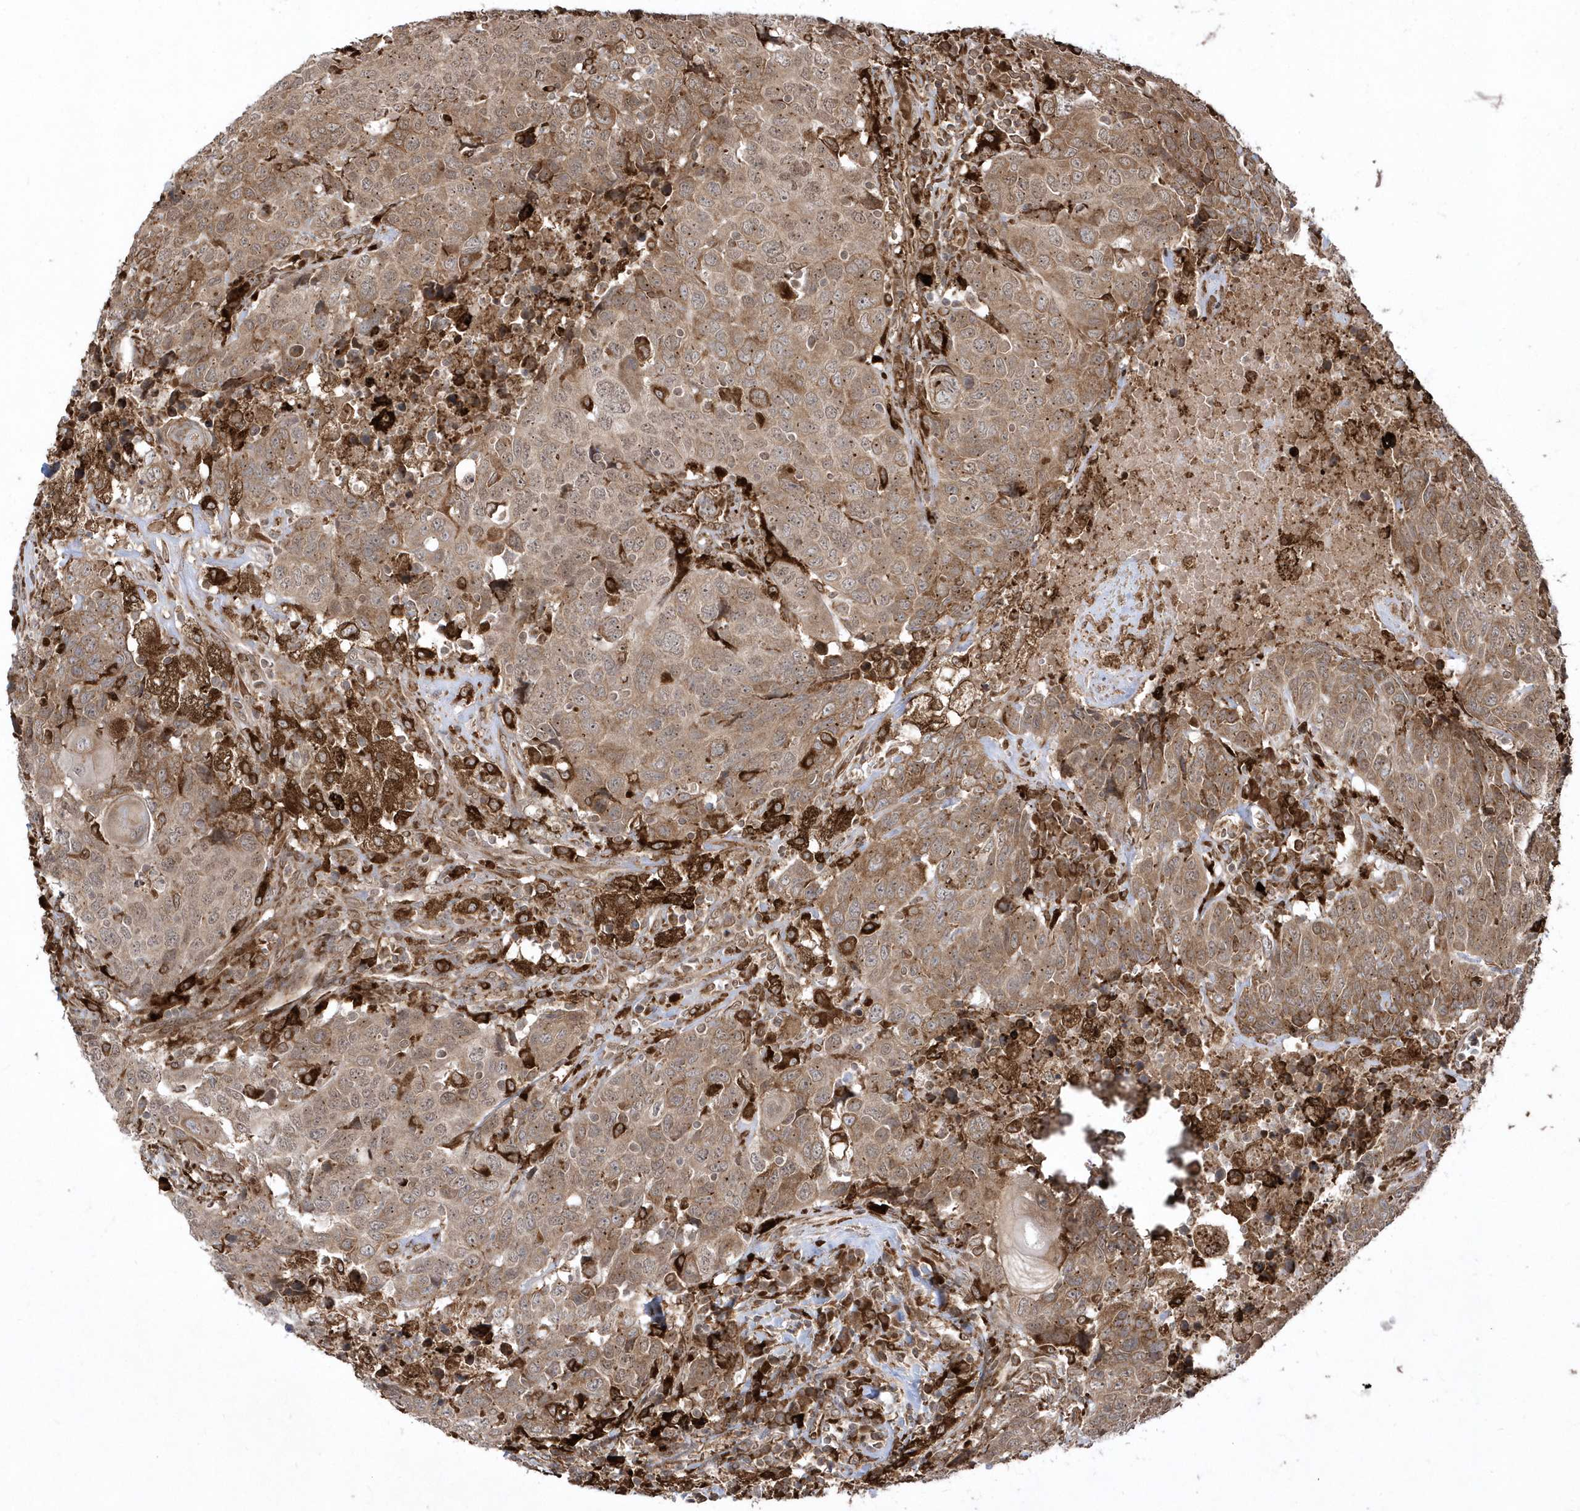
{"staining": {"intensity": "moderate", "quantity": ">75%", "location": "cytoplasmic/membranous,nuclear"}, "tissue": "head and neck cancer", "cell_type": "Tumor cells", "image_type": "cancer", "snomed": [{"axis": "morphology", "description": "Squamous cell carcinoma, NOS"}, {"axis": "topography", "description": "Head-Neck"}], "caption": "DAB immunohistochemical staining of human squamous cell carcinoma (head and neck) demonstrates moderate cytoplasmic/membranous and nuclear protein positivity in approximately >75% of tumor cells.", "gene": "EPC2", "patient": {"sex": "male", "age": 66}}